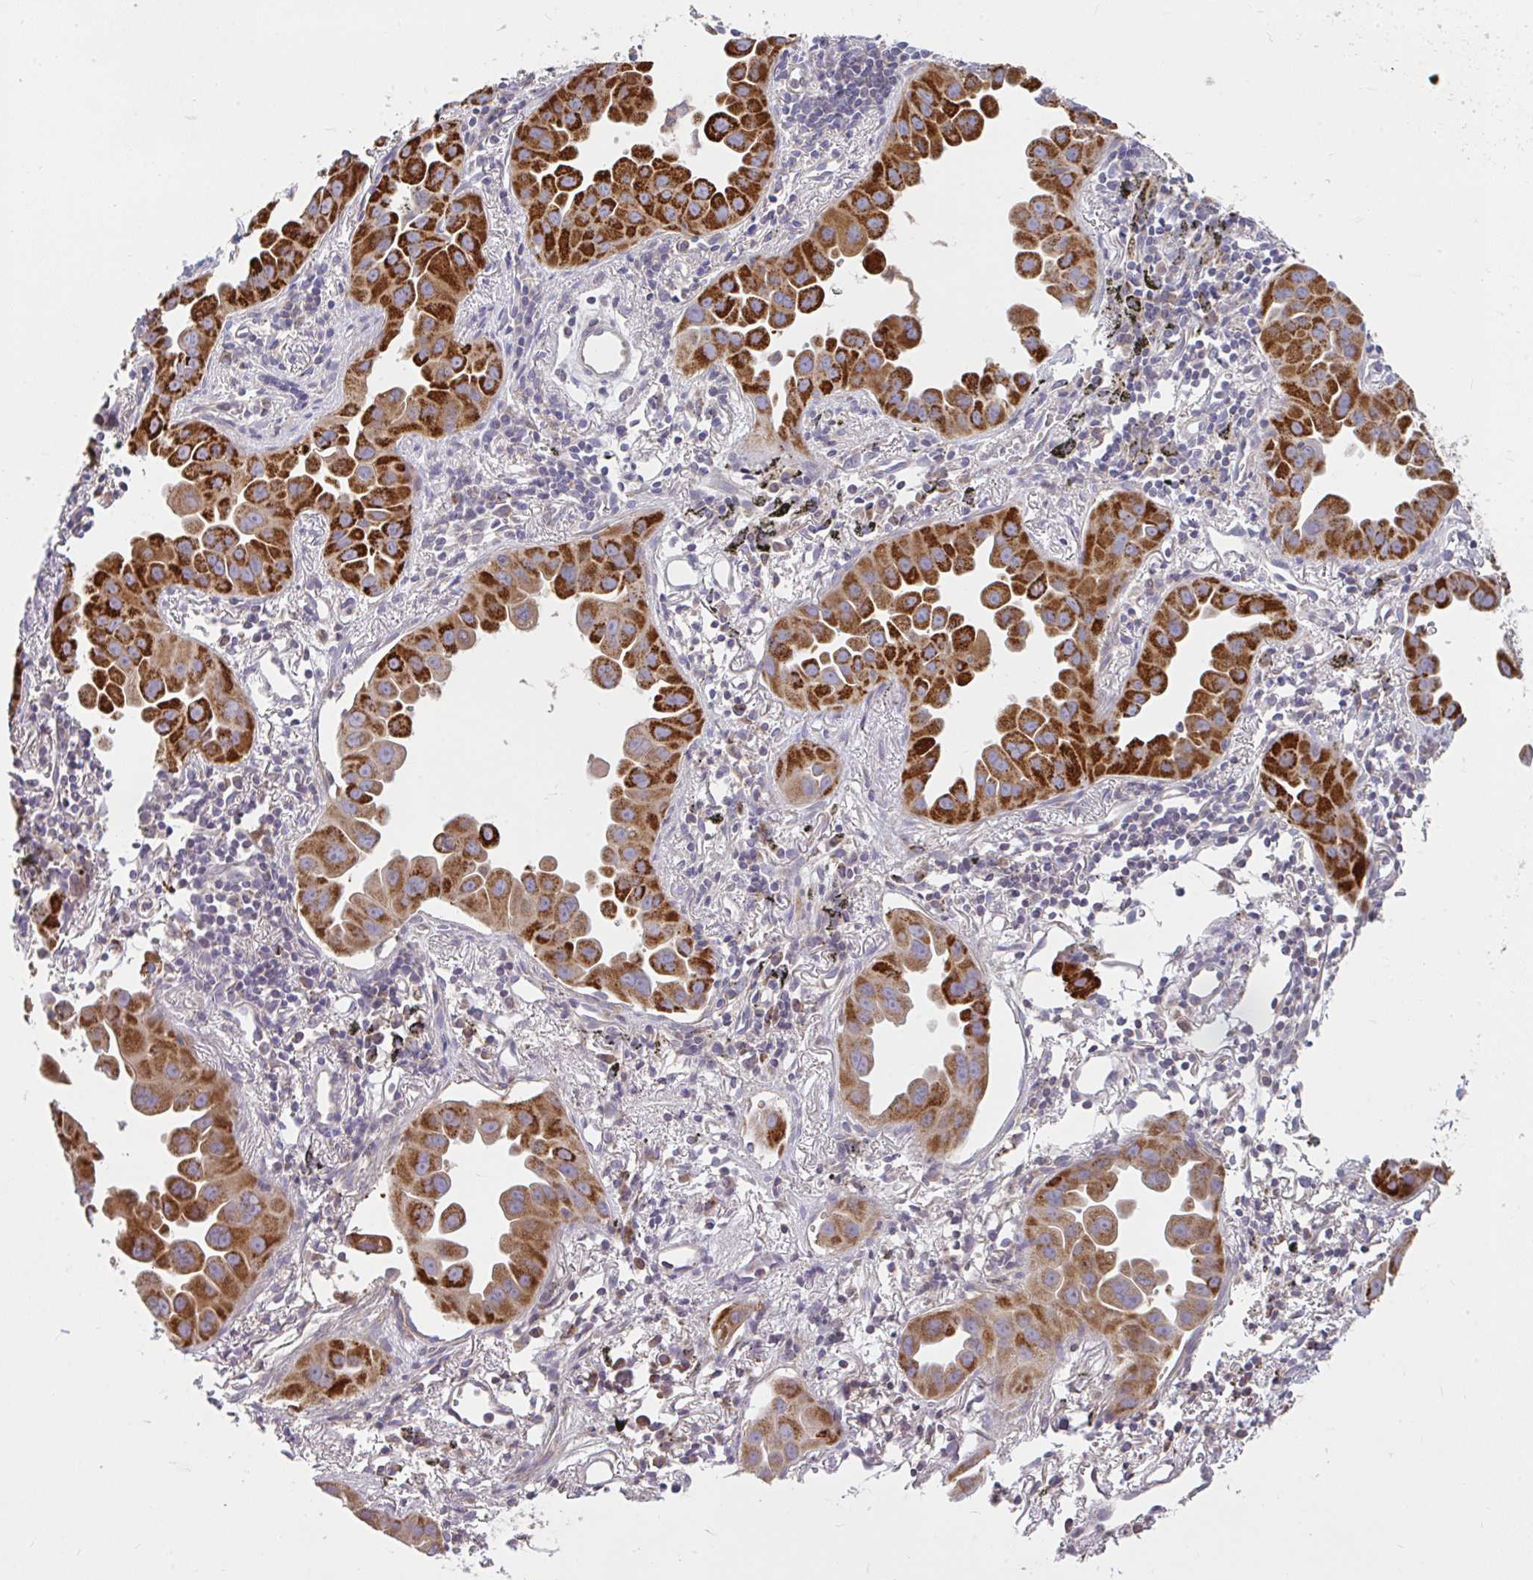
{"staining": {"intensity": "strong", "quantity": ">75%", "location": "cytoplasmic/membranous"}, "tissue": "lung cancer", "cell_type": "Tumor cells", "image_type": "cancer", "snomed": [{"axis": "morphology", "description": "Adenocarcinoma, NOS"}, {"axis": "topography", "description": "Lung"}], "caption": "IHC photomicrograph of neoplastic tissue: lung cancer (adenocarcinoma) stained using IHC reveals high levels of strong protein expression localized specifically in the cytoplasmic/membranous of tumor cells, appearing as a cytoplasmic/membranous brown color.", "gene": "RALBP1", "patient": {"sex": "male", "age": 68}}